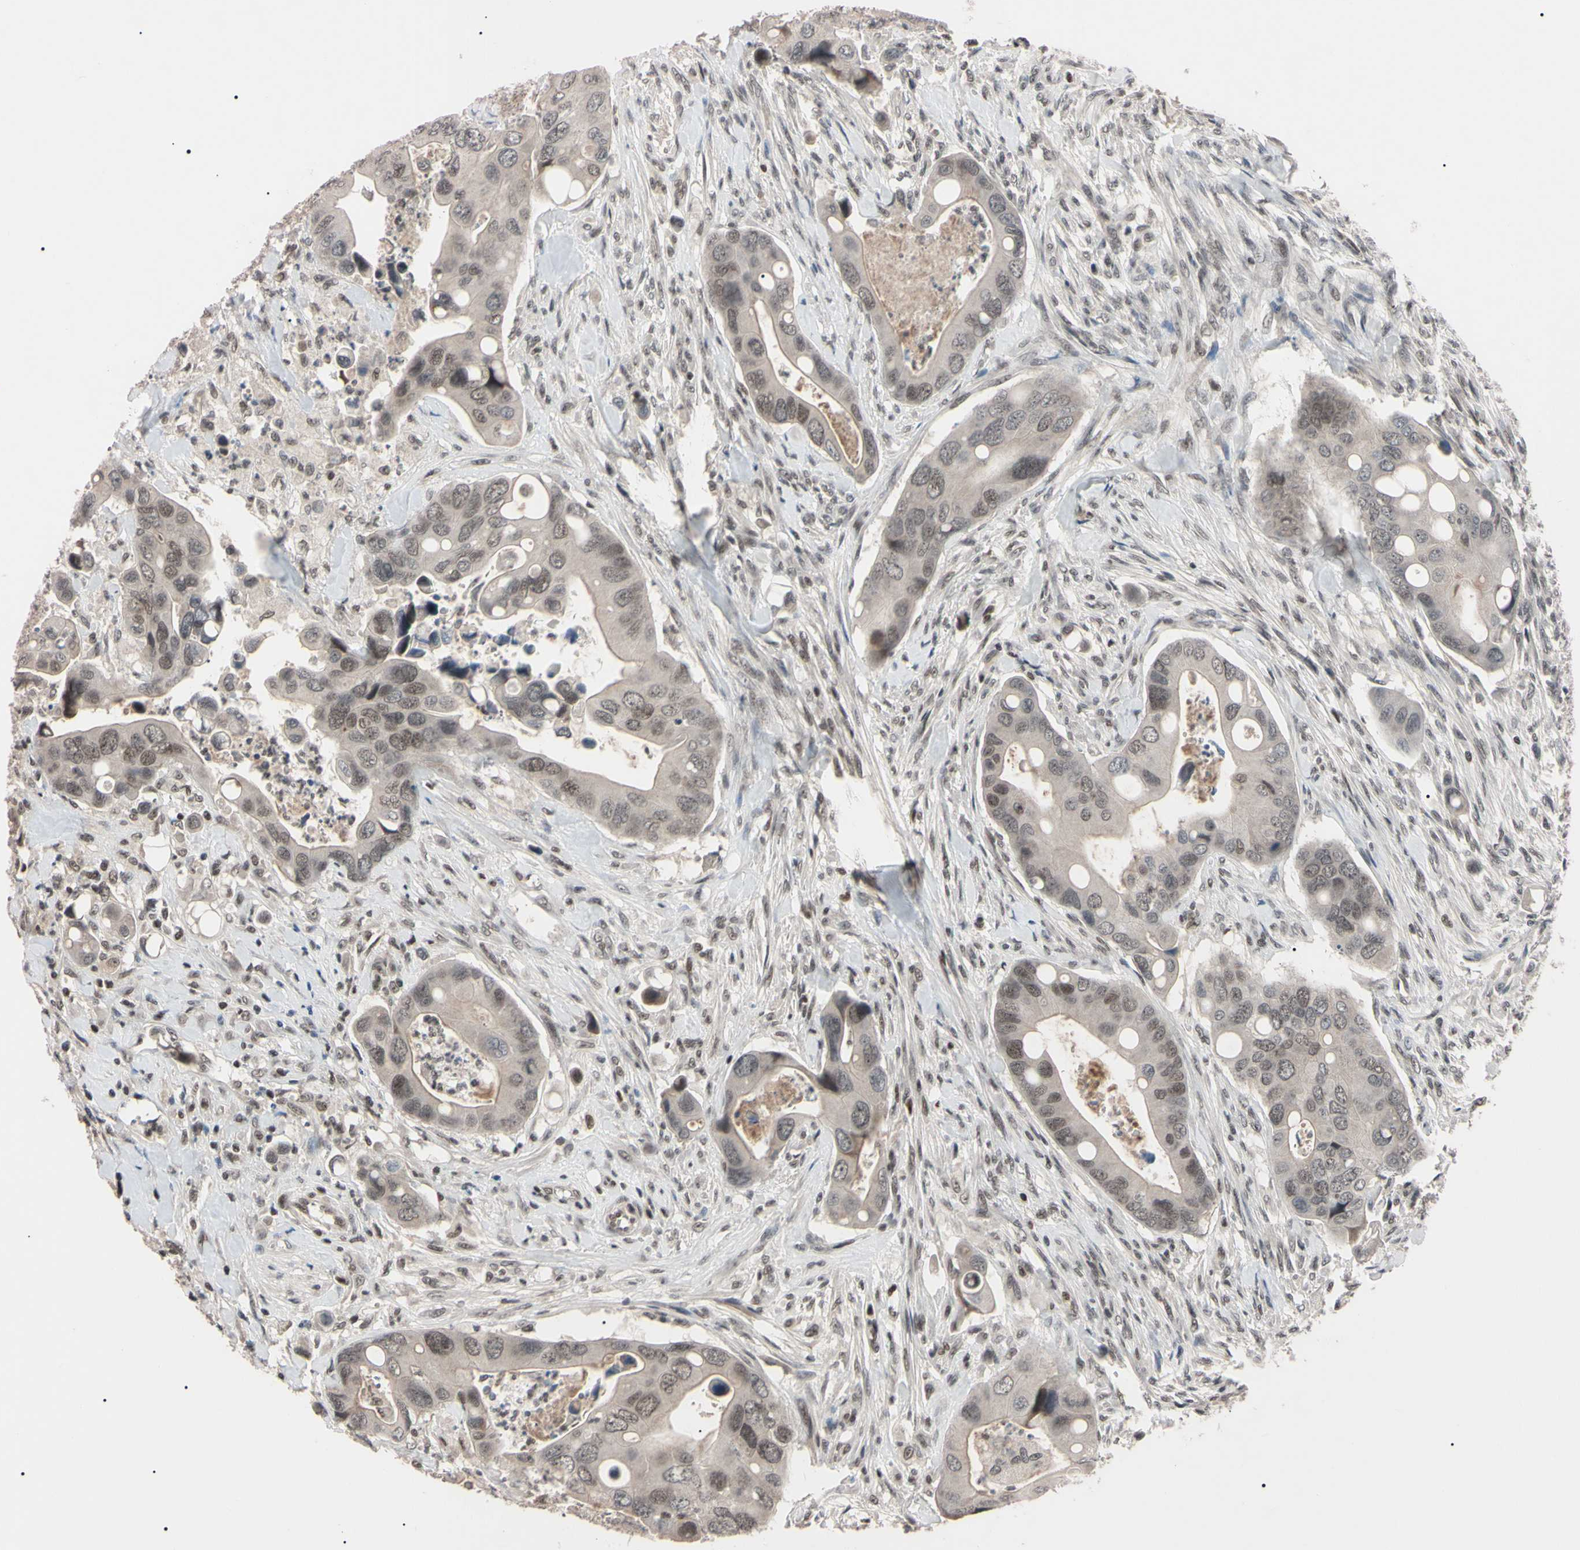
{"staining": {"intensity": "weak", "quantity": "25%-75%", "location": "nuclear"}, "tissue": "colorectal cancer", "cell_type": "Tumor cells", "image_type": "cancer", "snomed": [{"axis": "morphology", "description": "Adenocarcinoma, NOS"}, {"axis": "topography", "description": "Rectum"}], "caption": "Immunohistochemistry (IHC) photomicrograph of human colorectal adenocarcinoma stained for a protein (brown), which demonstrates low levels of weak nuclear expression in approximately 25%-75% of tumor cells.", "gene": "YY1", "patient": {"sex": "female", "age": 57}}